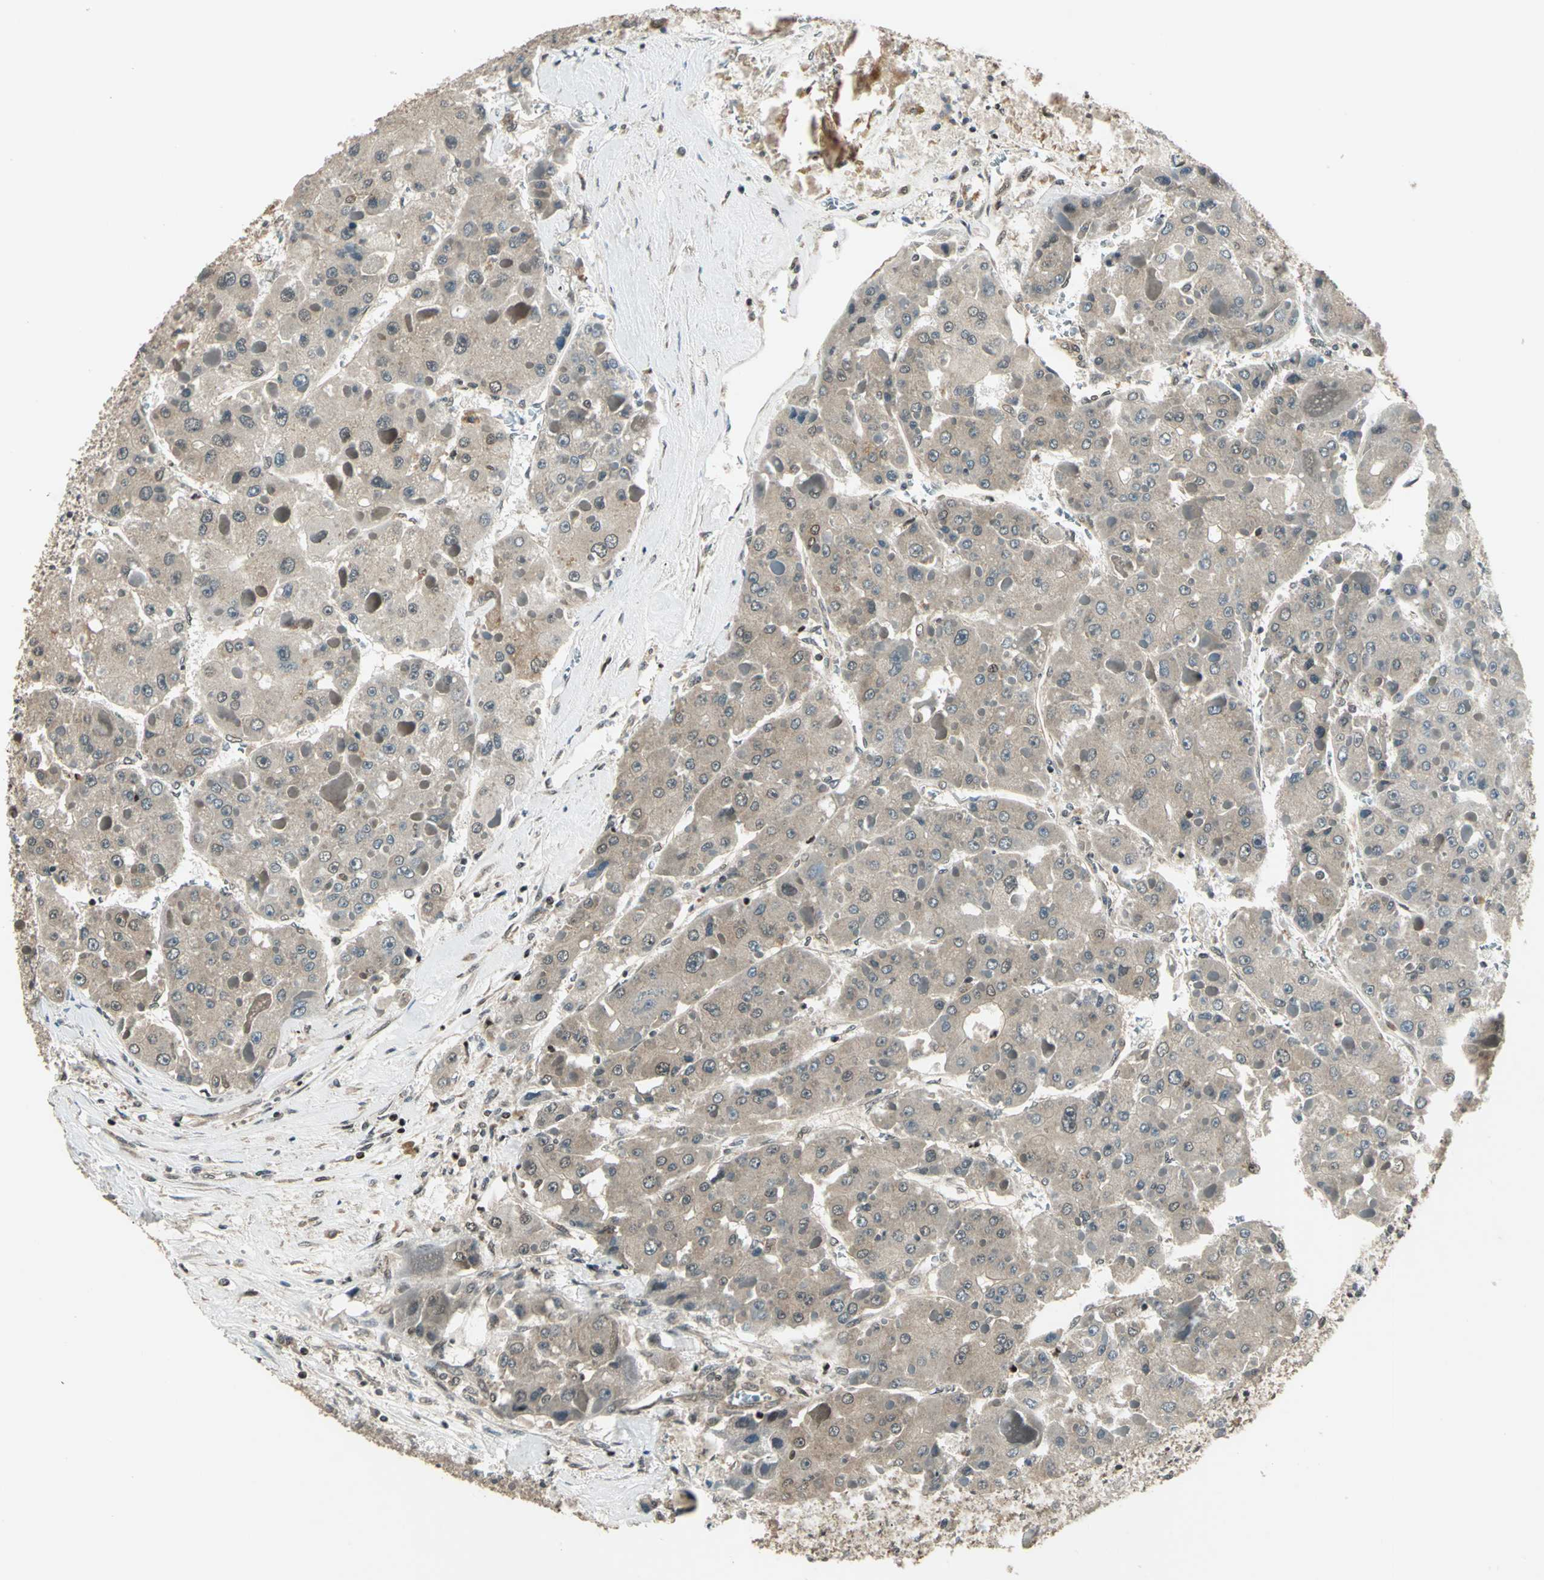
{"staining": {"intensity": "weak", "quantity": "25%-75%", "location": "cytoplasmic/membranous"}, "tissue": "liver cancer", "cell_type": "Tumor cells", "image_type": "cancer", "snomed": [{"axis": "morphology", "description": "Carcinoma, Hepatocellular, NOS"}, {"axis": "topography", "description": "Liver"}], "caption": "A photomicrograph of hepatocellular carcinoma (liver) stained for a protein exhibits weak cytoplasmic/membranous brown staining in tumor cells.", "gene": "PSMC3", "patient": {"sex": "female", "age": 73}}